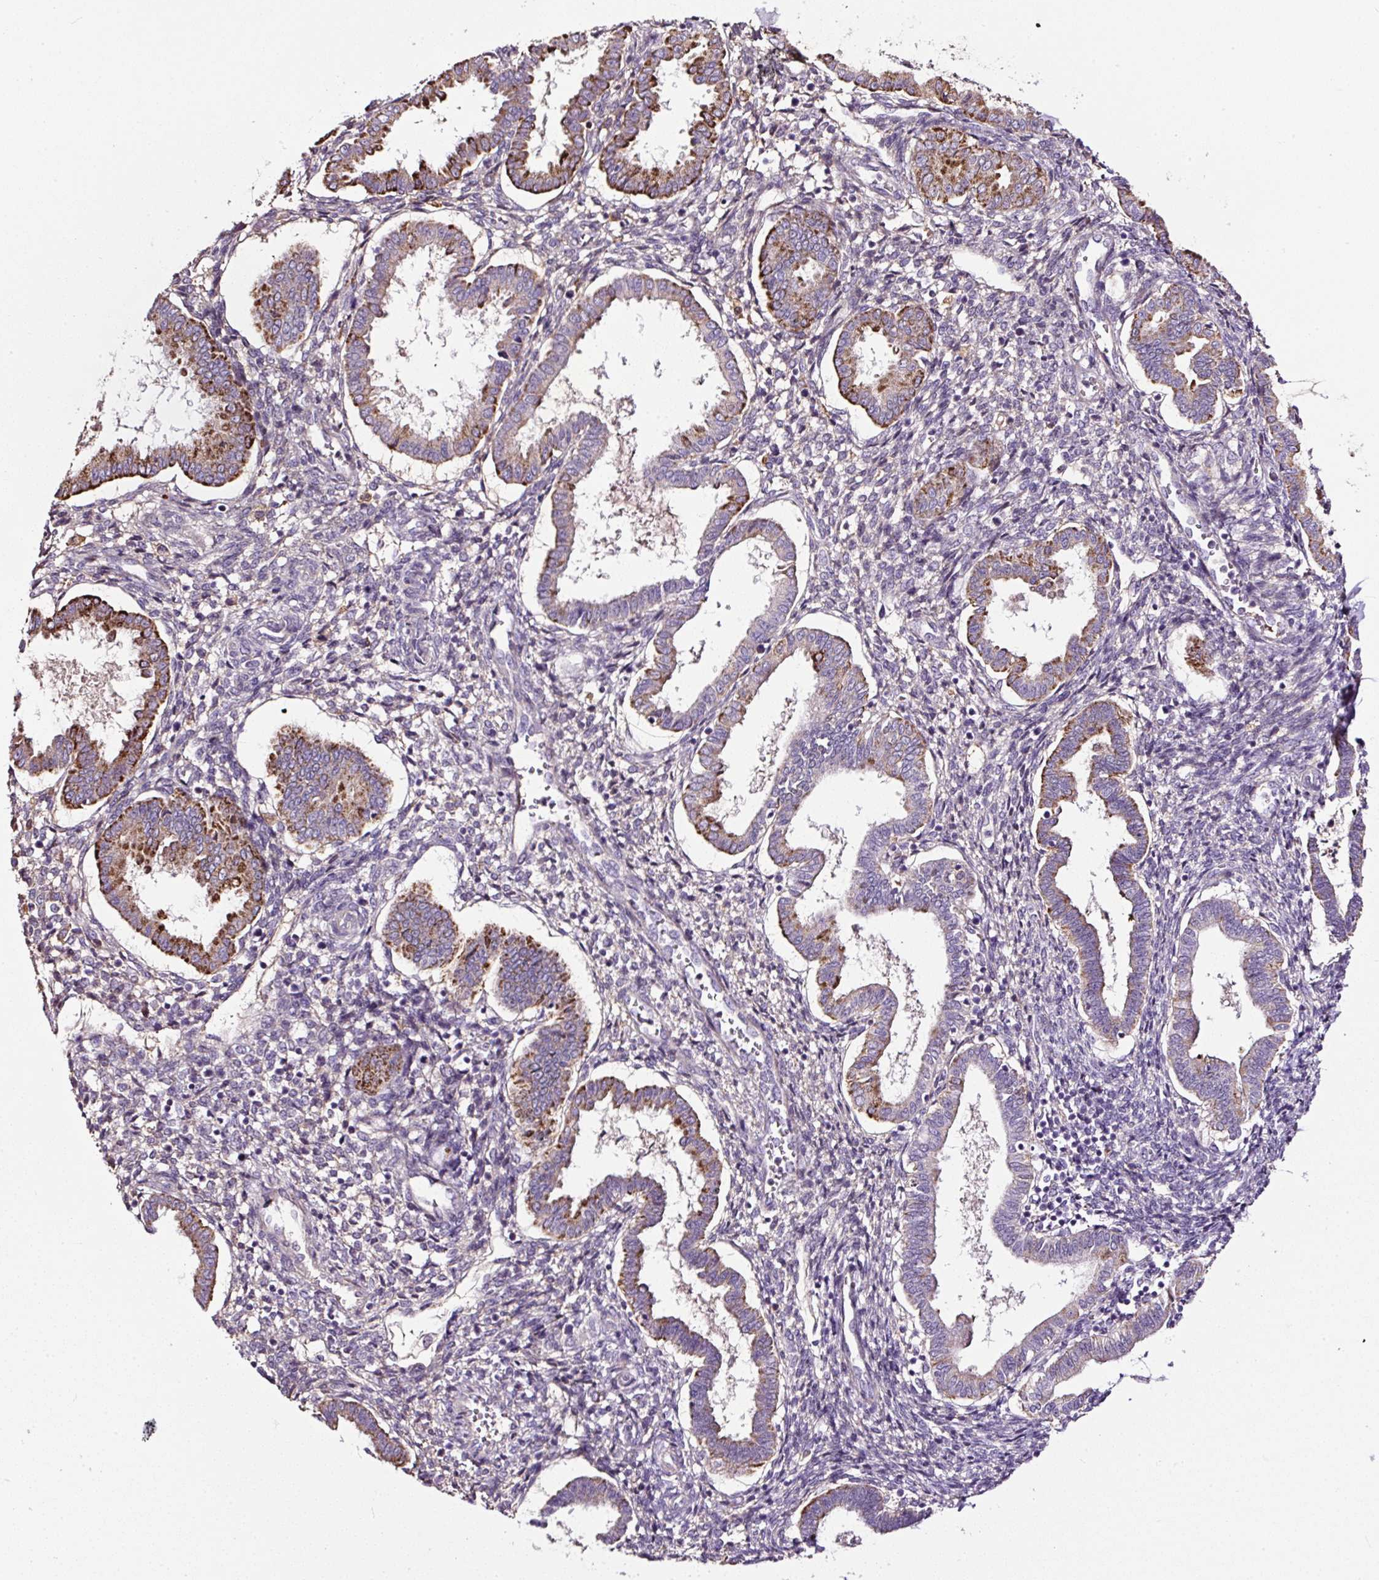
{"staining": {"intensity": "negative", "quantity": "none", "location": "none"}, "tissue": "endometrium", "cell_type": "Cells in endometrial stroma", "image_type": "normal", "snomed": [{"axis": "morphology", "description": "Normal tissue, NOS"}, {"axis": "topography", "description": "Endometrium"}], "caption": "Immunohistochemistry (IHC) of normal human endometrium shows no staining in cells in endometrial stroma.", "gene": "LRRC24", "patient": {"sex": "female", "age": 24}}